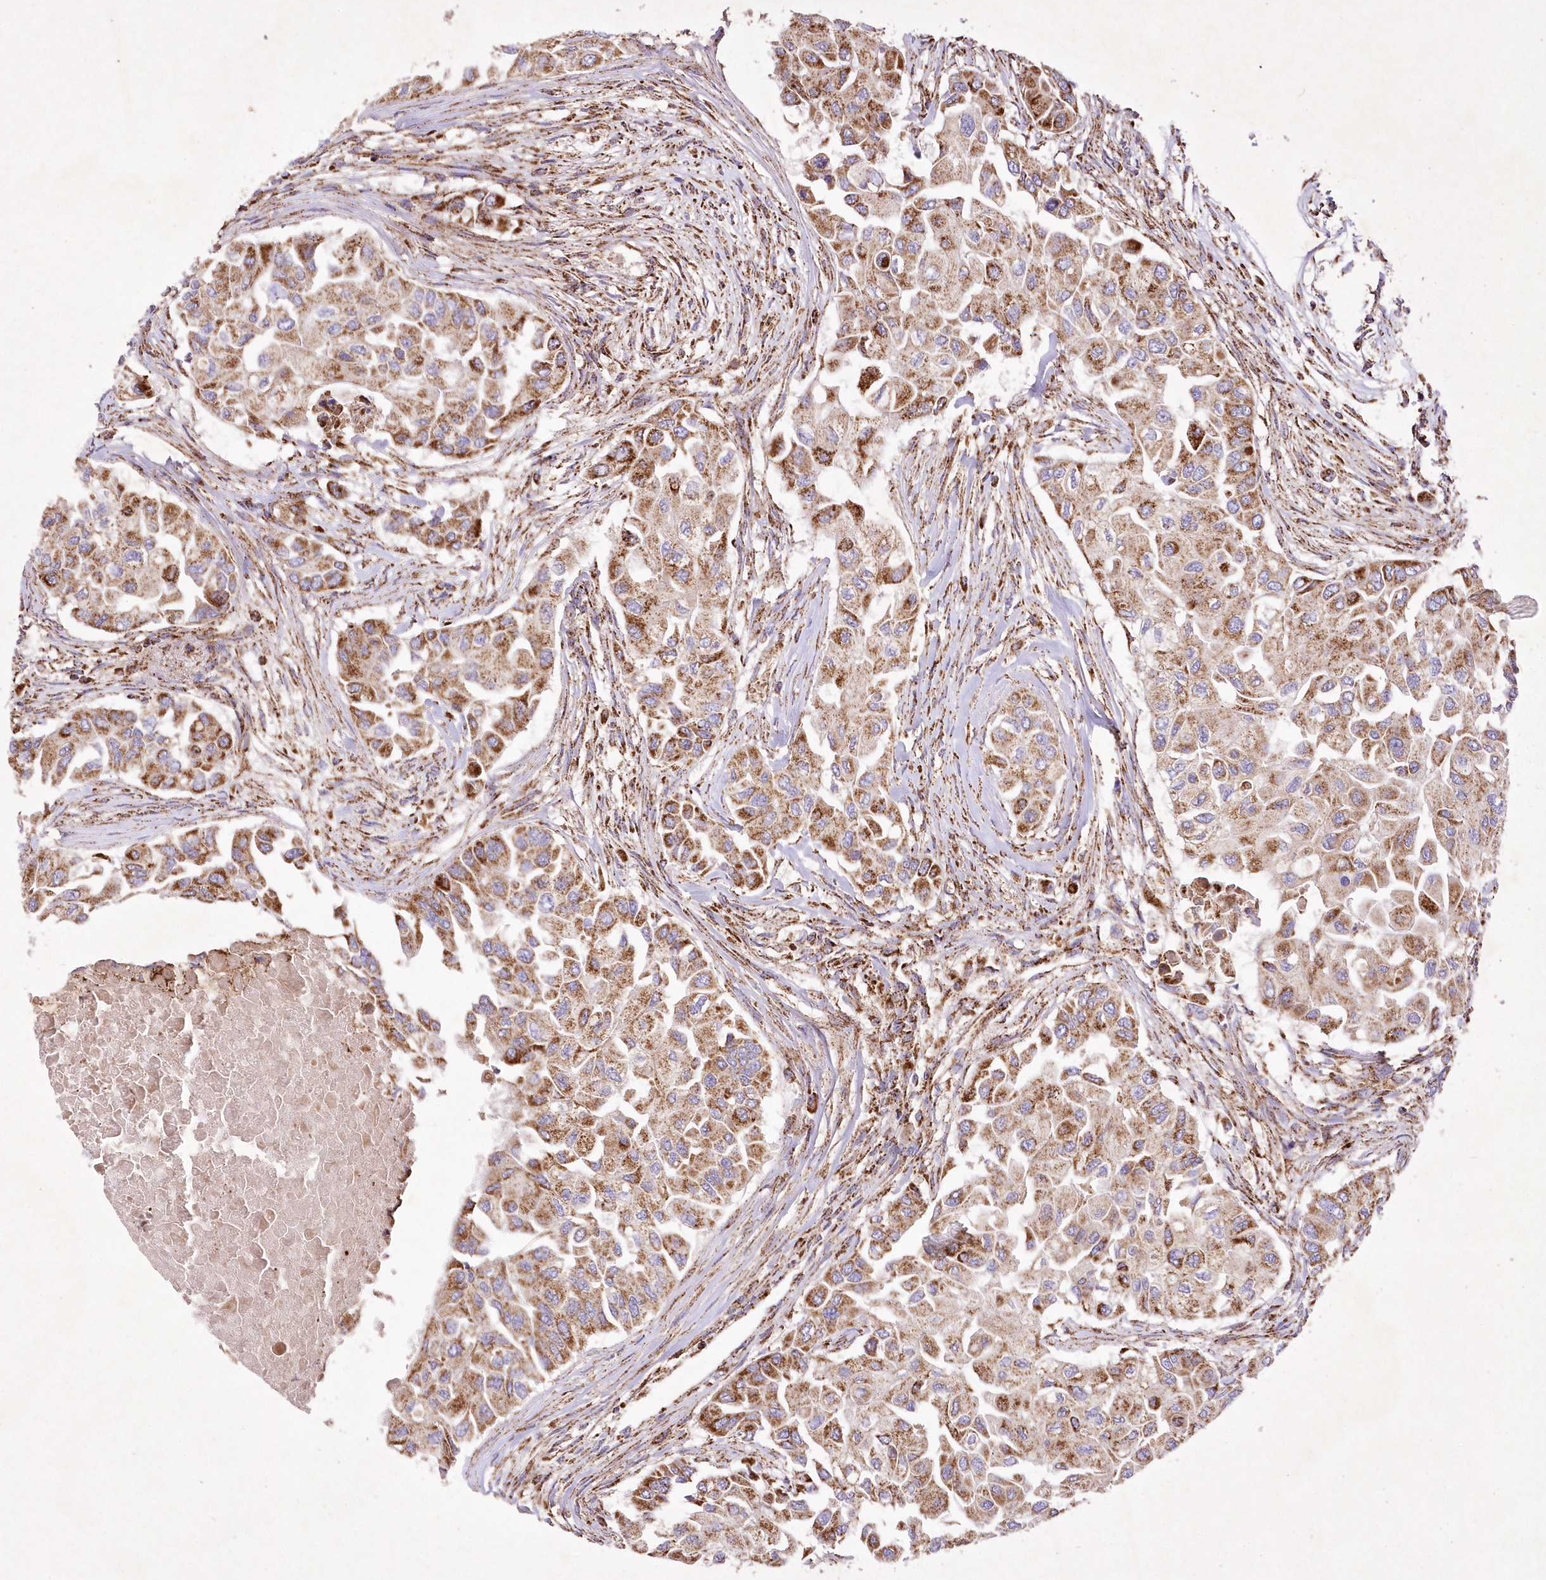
{"staining": {"intensity": "strong", "quantity": ">75%", "location": "cytoplasmic/membranous"}, "tissue": "breast cancer", "cell_type": "Tumor cells", "image_type": "cancer", "snomed": [{"axis": "morphology", "description": "Normal tissue, NOS"}, {"axis": "morphology", "description": "Duct carcinoma"}, {"axis": "topography", "description": "Breast"}], "caption": "Immunohistochemistry (IHC) (DAB (3,3'-diaminobenzidine)) staining of human breast cancer (intraductal carcinoma) displays strong cytoplasmic/membranous protein expression in about >75% of tumor cells.", "gene": "ASNSD1", "patient": {"sex": "female", "age": 49}}